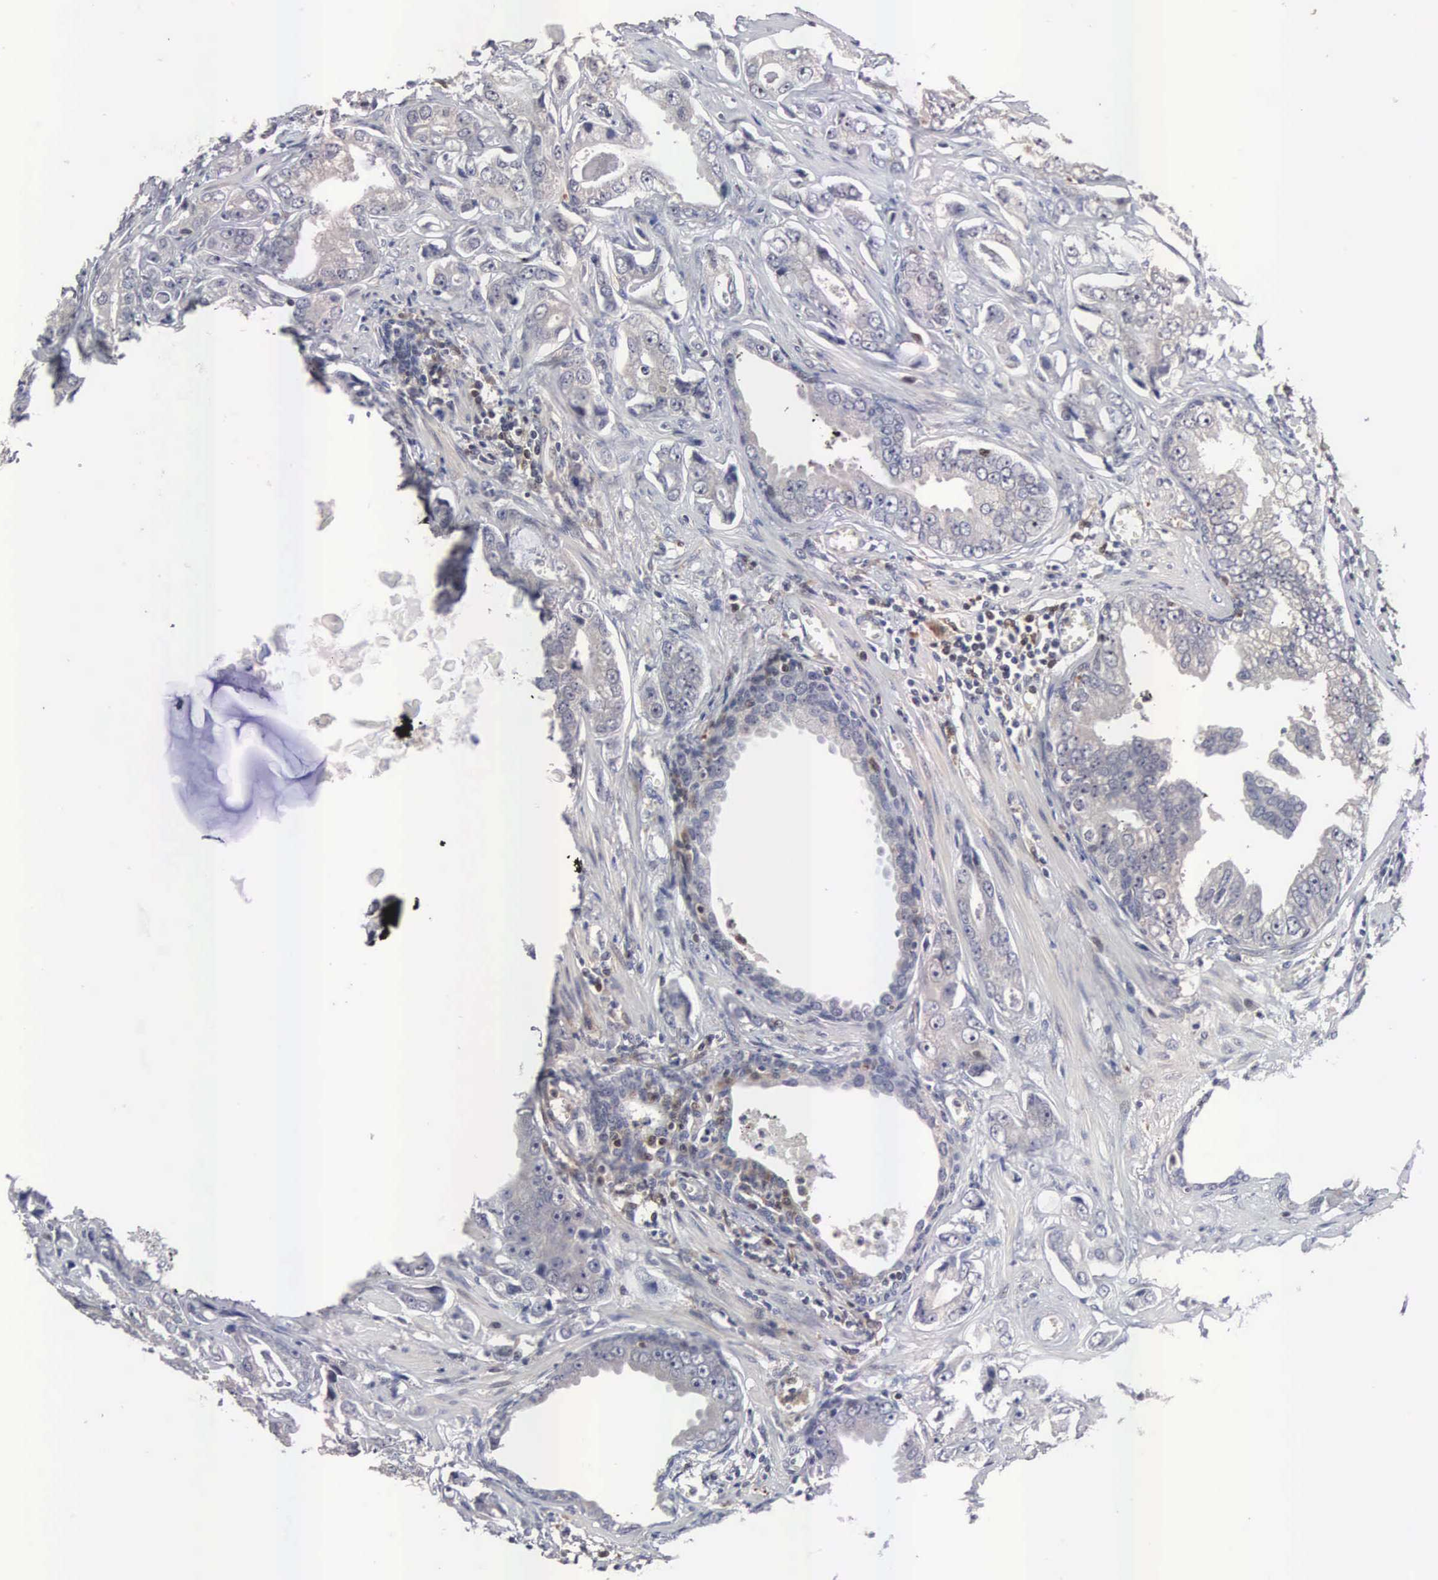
{"staining": {"intensity": "negative", "quantity": "none", "location": "none"}, "tissue": "prostate cancer", "cell_type": "Tumor cells", "image_type": "cancer", "snomed": [{"axis": "morphology", "description": "Adenocarcinoma, Low grade"}, {"axis": "topography", "description": "Prostate"}], "caption": "IHC image of prostate cancer stained for a protein (brown), which reveals no expression in tumor cells.", "gene": "ACOT4", "patient": {"sex": "male", "age": 65}}